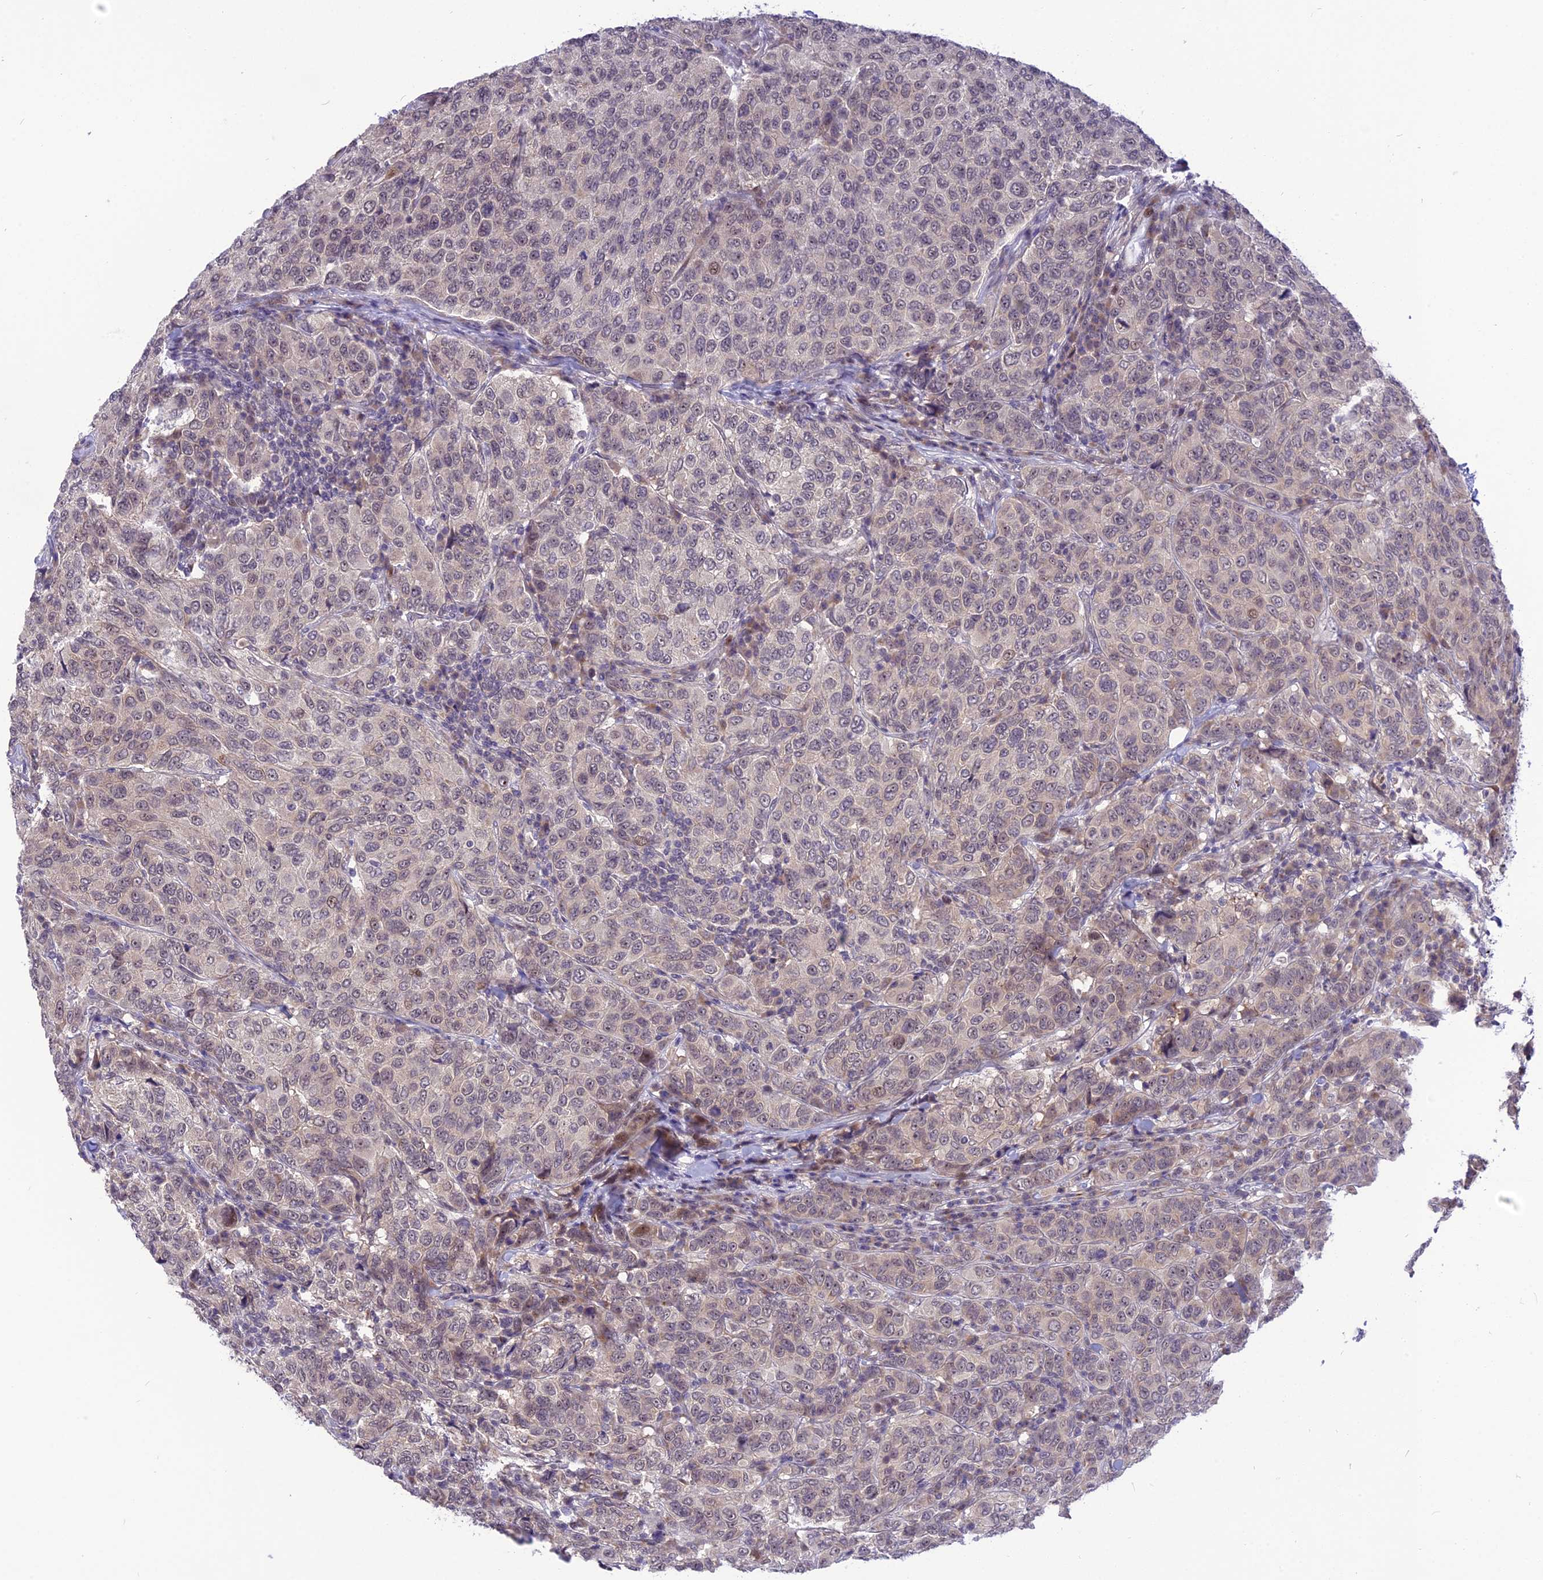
{"staining": {"intensity": "weak", "quantity": "25%-75%", "location": "nuclear"}, "tissue": "breast cancer", "cell_type": "Tumor cells", "image_type": "cancer", "snomed": [{"axis": "morphology", "description": "Duct carcinoma"}, {"axis": "topography", "description": "Breast"}], "caption": "A high-resolution micrograph shows IHC staining of breast cancer (infiltrating ductal carcinoma), which demonstrates weak nuclear positivity in about 25%-75% of tumor cells. (brown staining indicates protein expression, while blue staining denotes nuclei).", "gene": "ZNF837", "patient": {"sex": "female", "age": 55}}